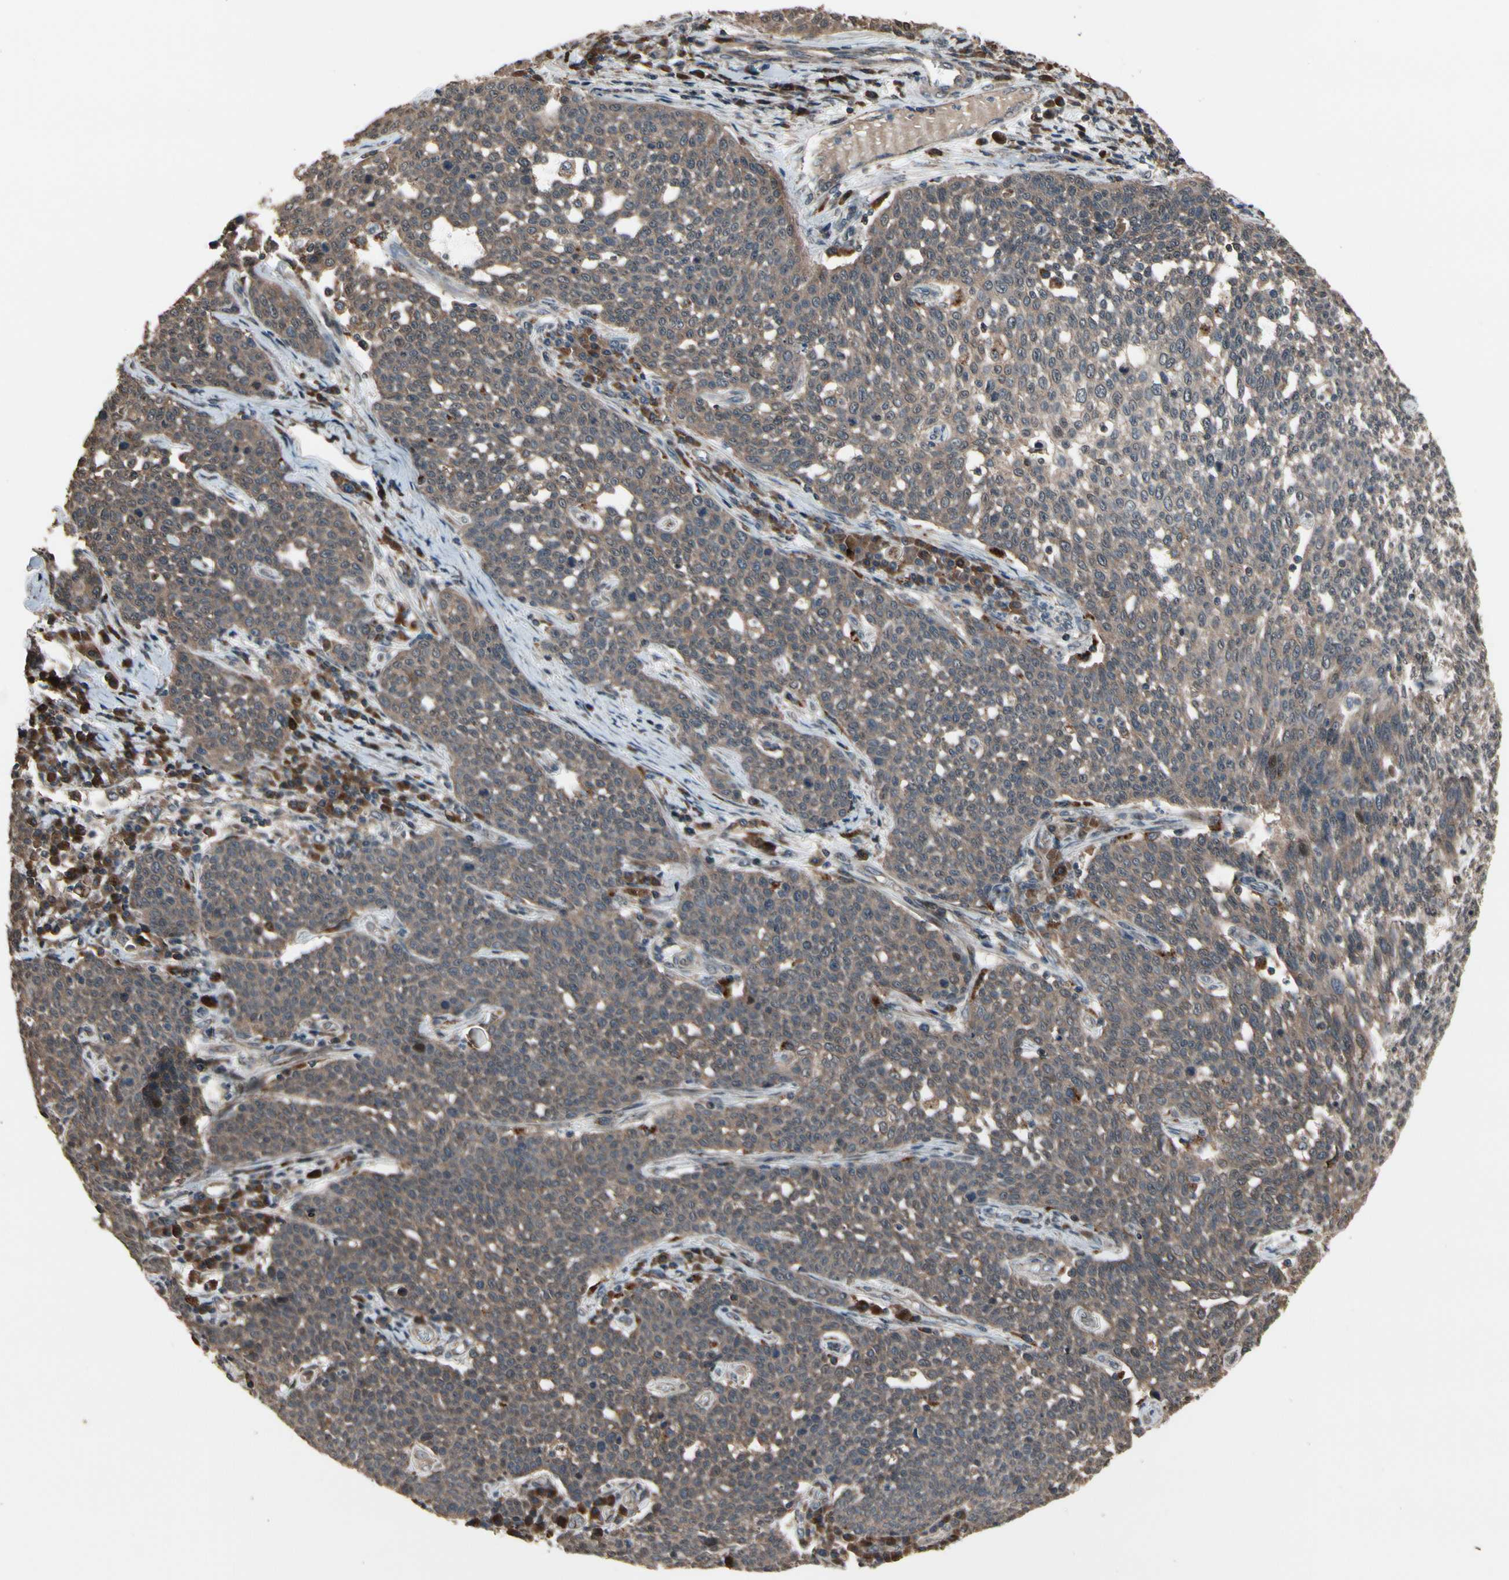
{"staining": {"intensity": "weak", "quantity": ">75%", "location": "cytoplasmic/membranous"}, "tissue": "cervical cancer", "cell_type": "Tumor cells", "image_type": "cancer", "snomed": [{"axis": "morphology", "description": "Squamous cell carcinoma, NOS"}, {"axis": "topography", "description": "Cervix"}], "caption": "High-magnification brightfield microscopy of cervical cancer (squamous cell carcinoma) stained with DAB (brown) and counterstained with hematoxylin (blue). tumor cells exhibit weak cytoplasmic/membranous expression is appreciated in about>75% of cells.", "gene": "CSF1R", "patient": {"sex": "female", "age": 34}}